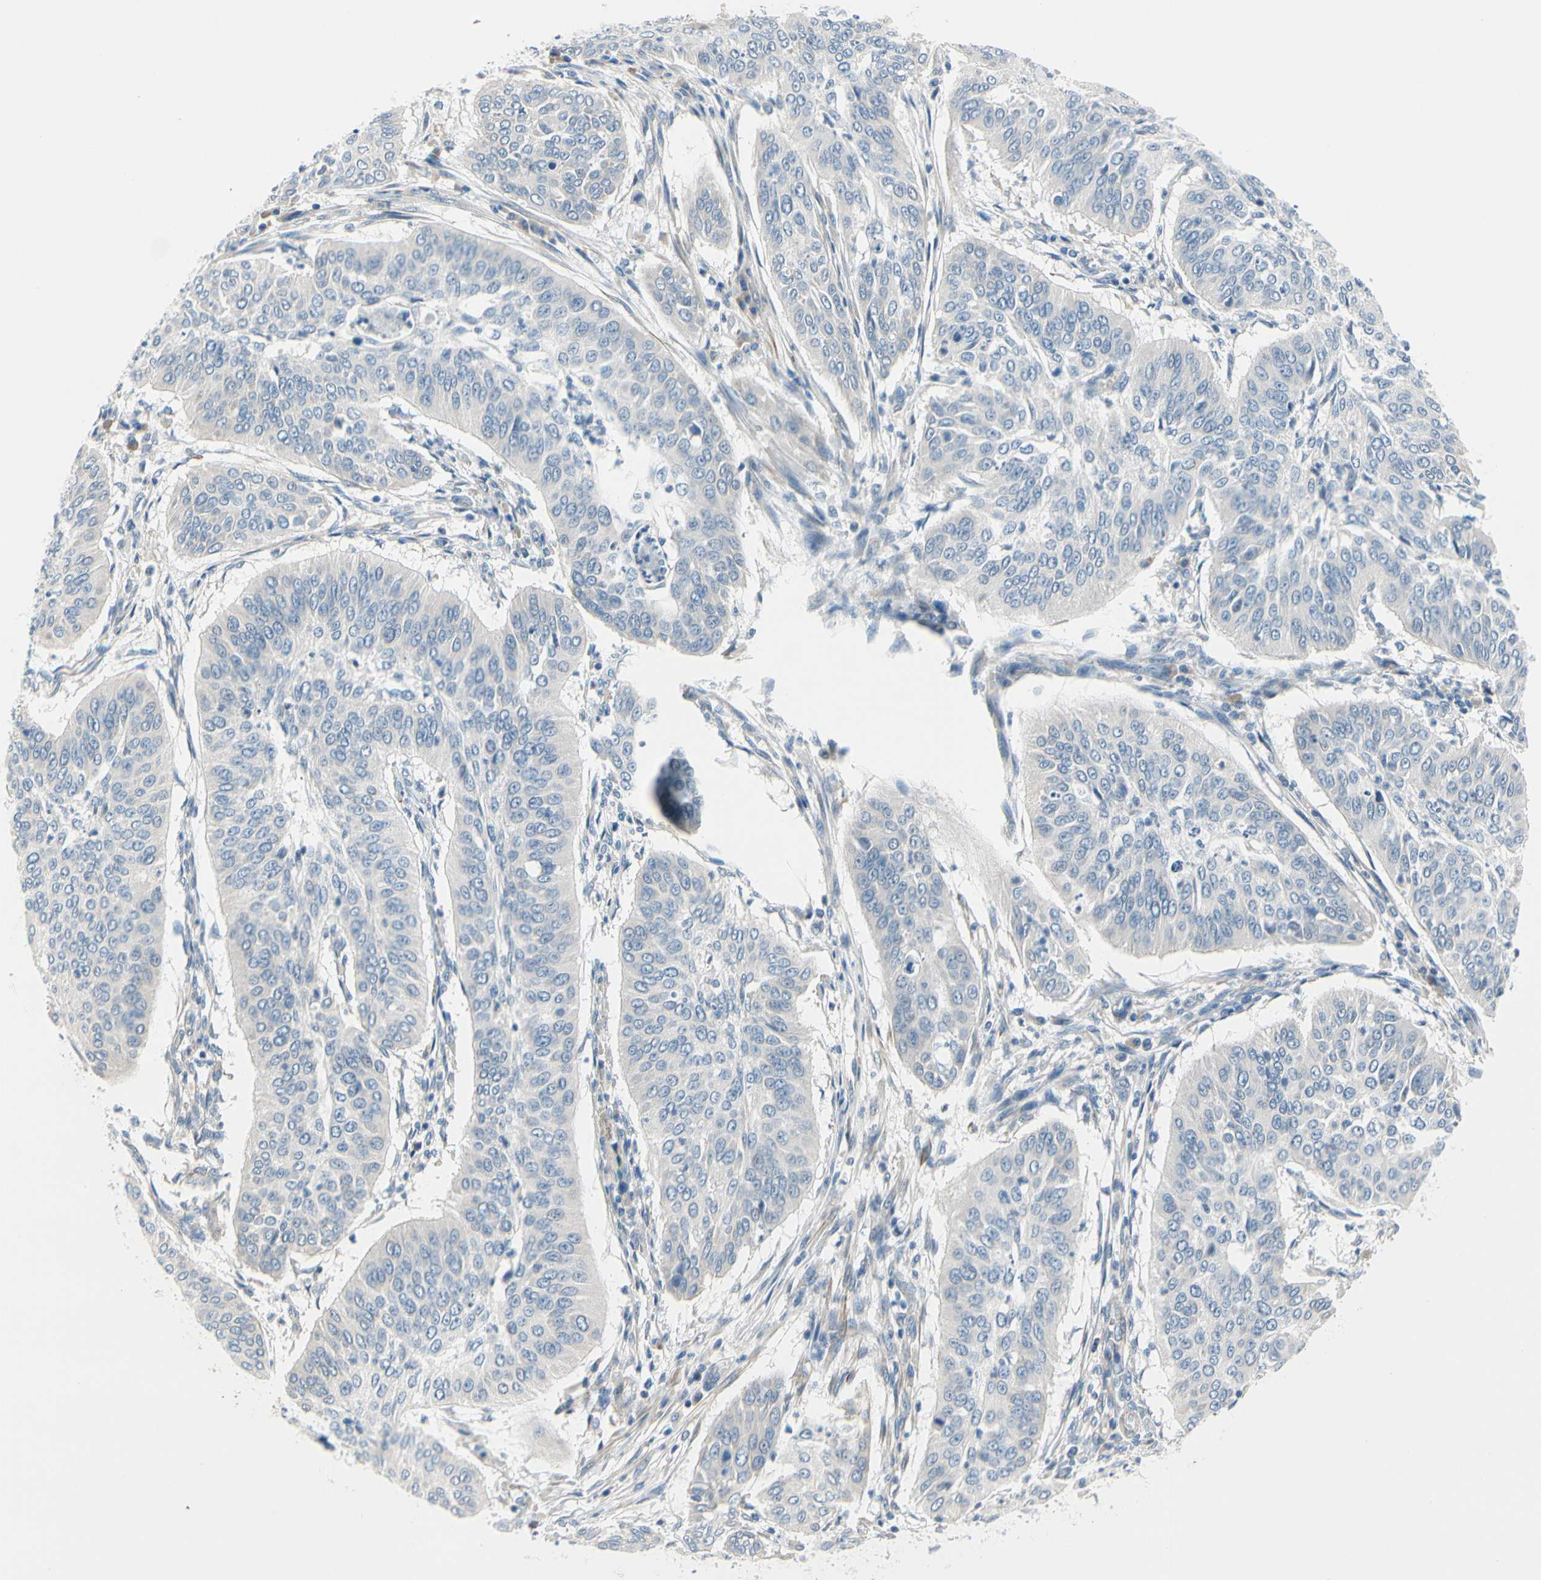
{"staining": {"intensity": "negative", "quantity": "none", "location": "none"}, "tissue": "cervical cancer", "cell_type": "Tumor cells", "image_type": "cancer", "snomed": [{"axis": "morphology", "description": "Normal tissue, NOS"}, {"axis": "morphology", "description": "Squamous cell carcinoma, NOS"}, {"axis": "topography", "description": "Cervix"}], "caption": "Immunohistochemical staining of human cervical squamous cell carcinoma demonstrates no significant expression in tumor cells.", "gene": "FCER2", "patient": {"sex": "female", "age": 39}}